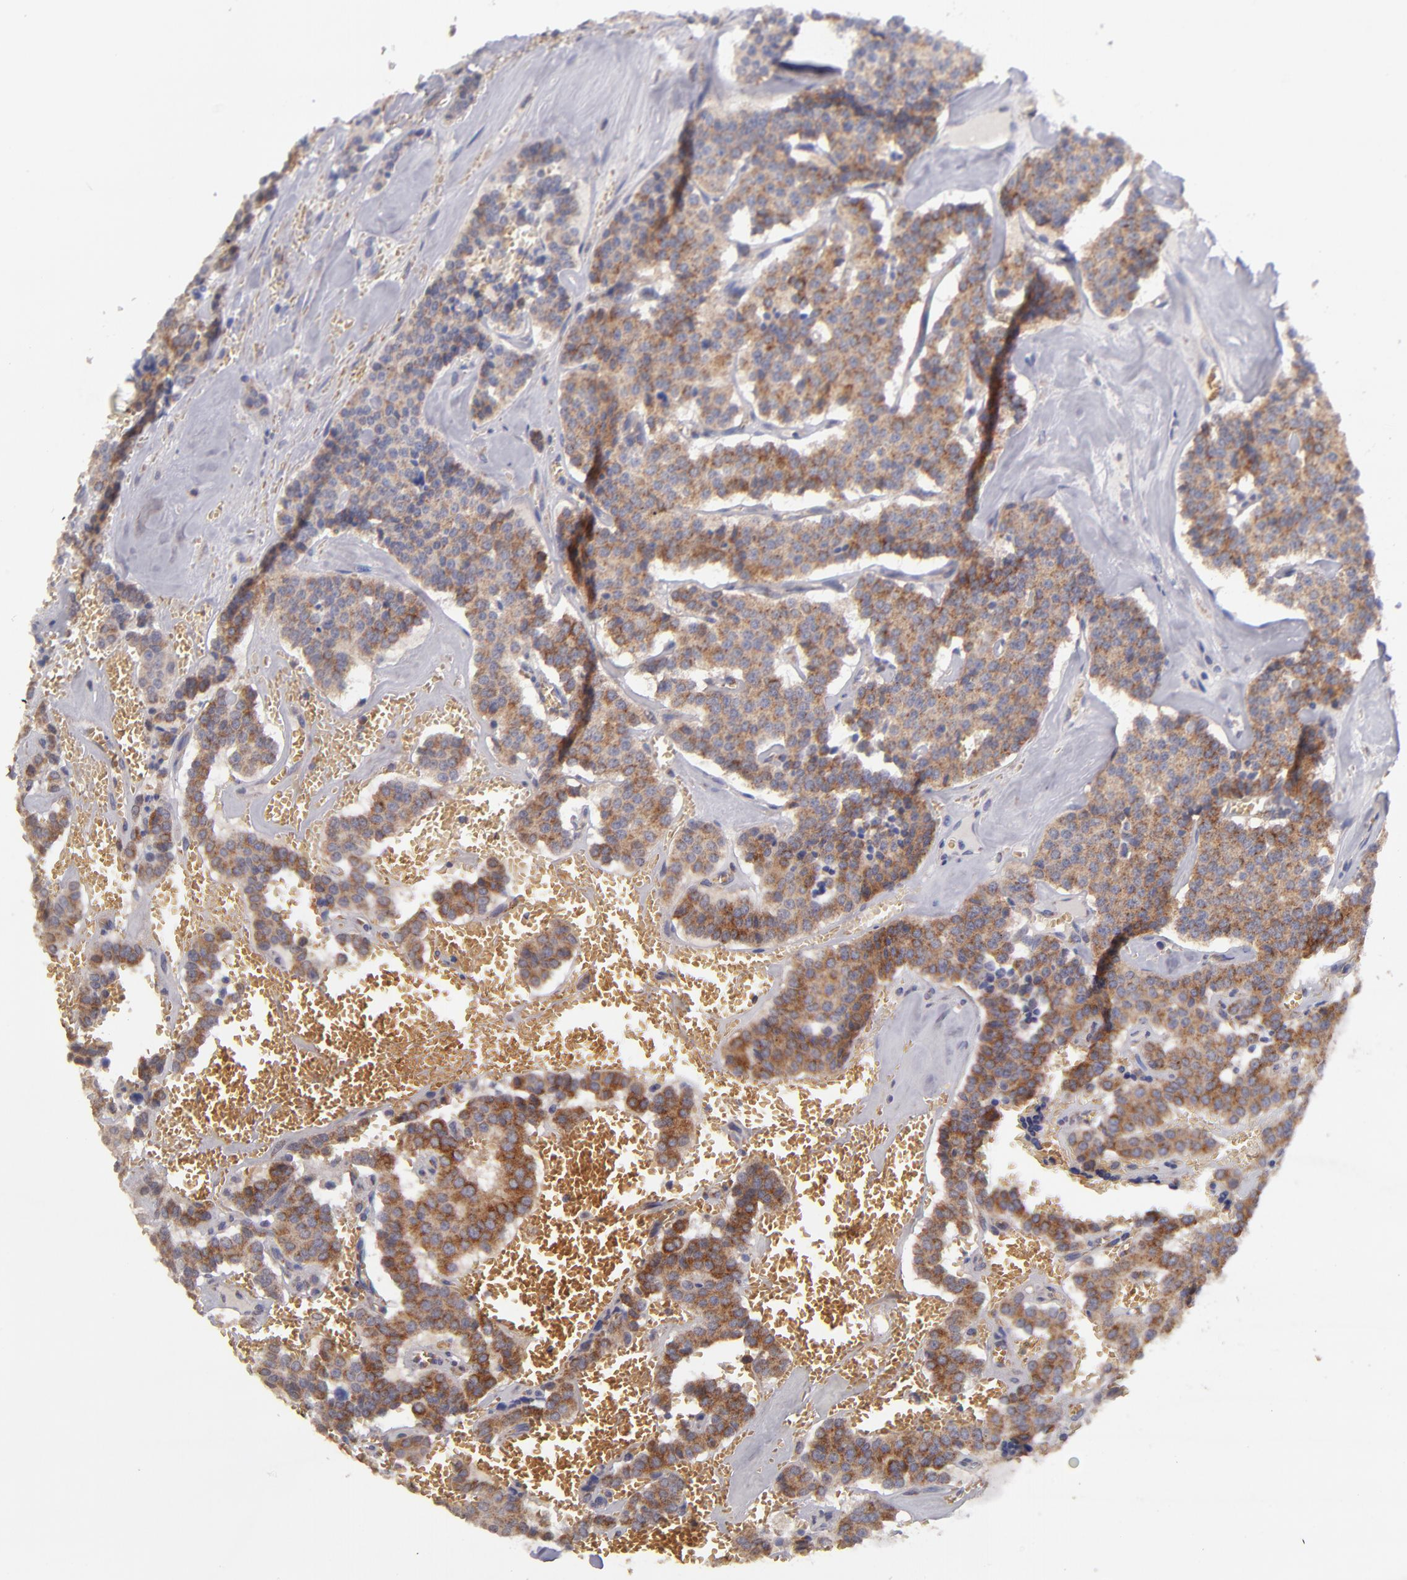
{"staining": {"intensity": "moderate", "quantity": ">75%", "location": "cytoplasmic/membranous"}, "tissue": "carcinoid", "cell_type": "Tumor cells", "image_type": "cancer", "snomed": [{"axis": "morphology", "description": "Carcinoid, malignant, NOS"}, {"axis": "topography", "description": "Bronchus"}], "caption": "Protein expression by immunohistochemistry demonstrates moderate cytoplasmic/membranous staining in approximately >75% of tumor cells in carcinoid (malignant). (DAB IHC, brown staining for protein, blue staining for nuclei).", "gene": "CLTA", "patient": {"sex": "male", "age": 55}}